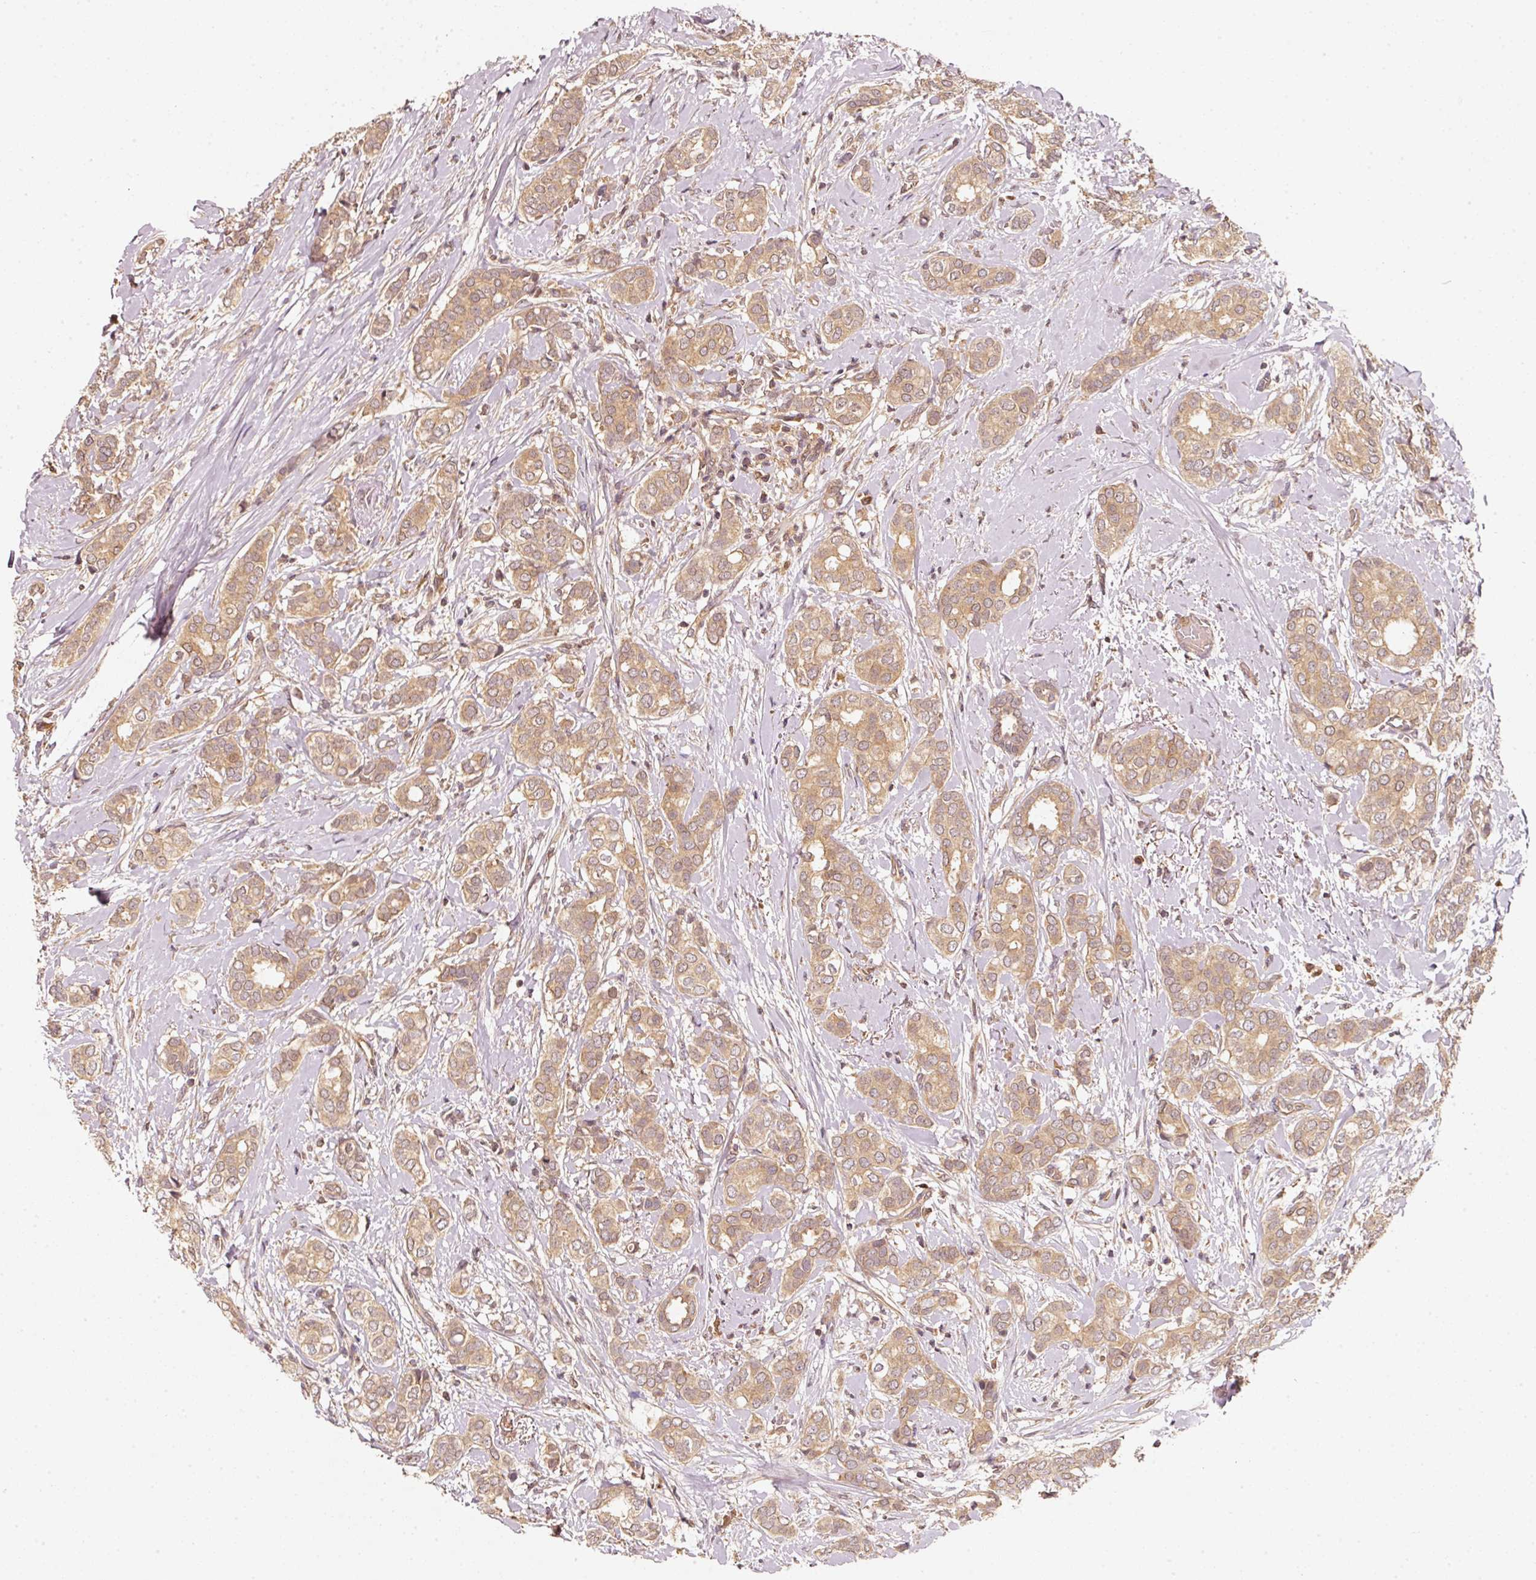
{"staining": {"intensity": "moderate", "quantity": ">75%", "location": "cytoplasmic/membranous"}, "tissue": "breast cancer", "cell_type": "Tumor cells", "image_type": "cancer", "snomed": [{"axis": "morphology", "description": "Duct carcinoma"}, {"axis": "topography", "description": "Breast"}], "caption": "Breast cancer tissue exhibits moderate cytoplasmic/membranous expression in approximately >75% of tumor cells, visualized by immunohistochemistry. The staining was performed using DAB (3,3'-diaminobenzidine), with brown indicating positive protein expression. Nuclei are stained blue with hematoxylin.", "gene": "RRAS2", "patient": {"sex": "female", "age": 73}}